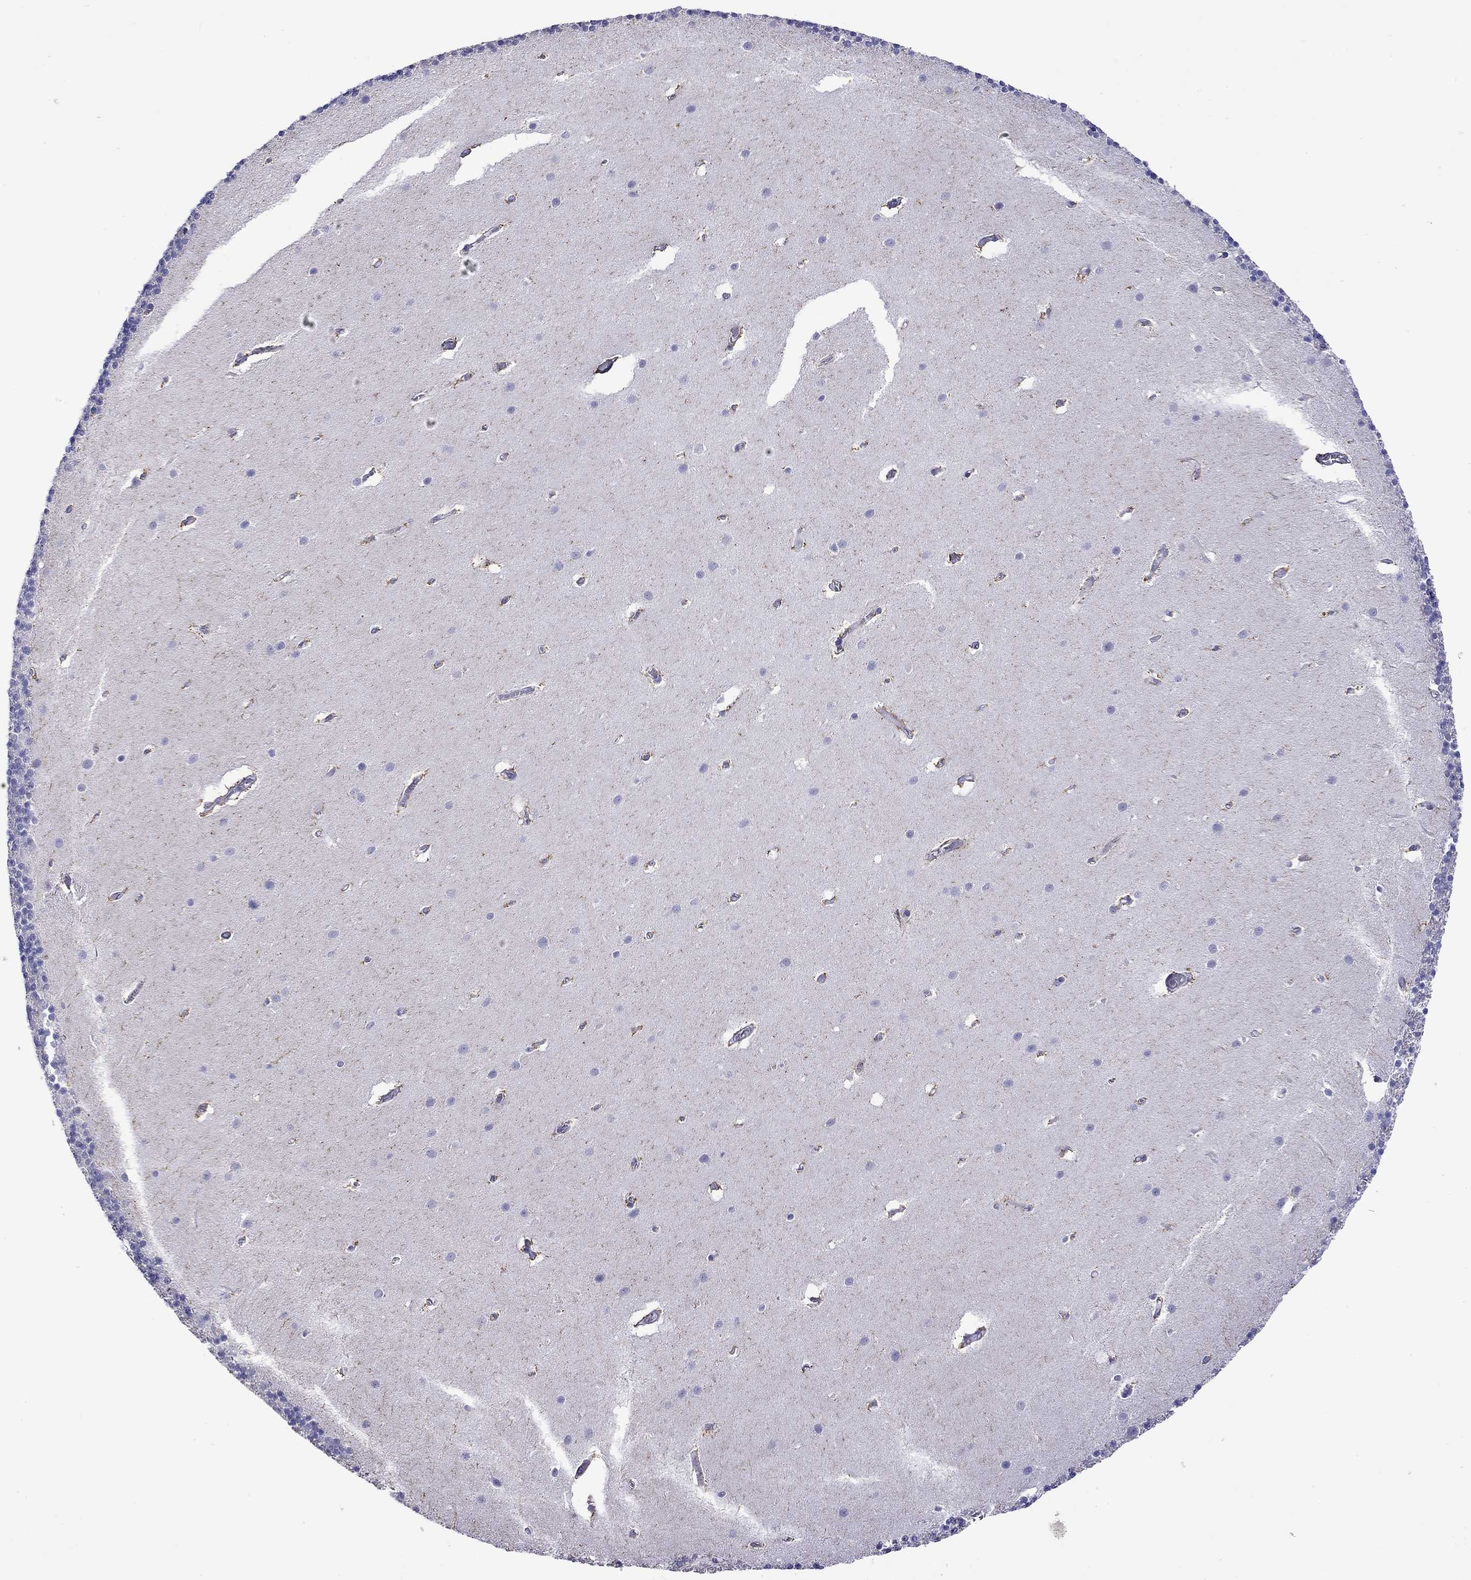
{"staining": {"intensity": "negative", "quantity": "none", "location": "none"}, "tissue": "cerebellum", "cell_type": "Cells in granular layer", "image_type": "normal", "snomed": [{"axis": "morphology", "description": "Normal tissue, NOS"}, {"axis": "topography", "description": "Cerebellum"}], "caption": "Benign cerebellum was stained to show a protein in brown. There is no significant staining in cells in granular layer.", "gene": "KIAA2012", "patient": {"sex": "male", "age": 70}}